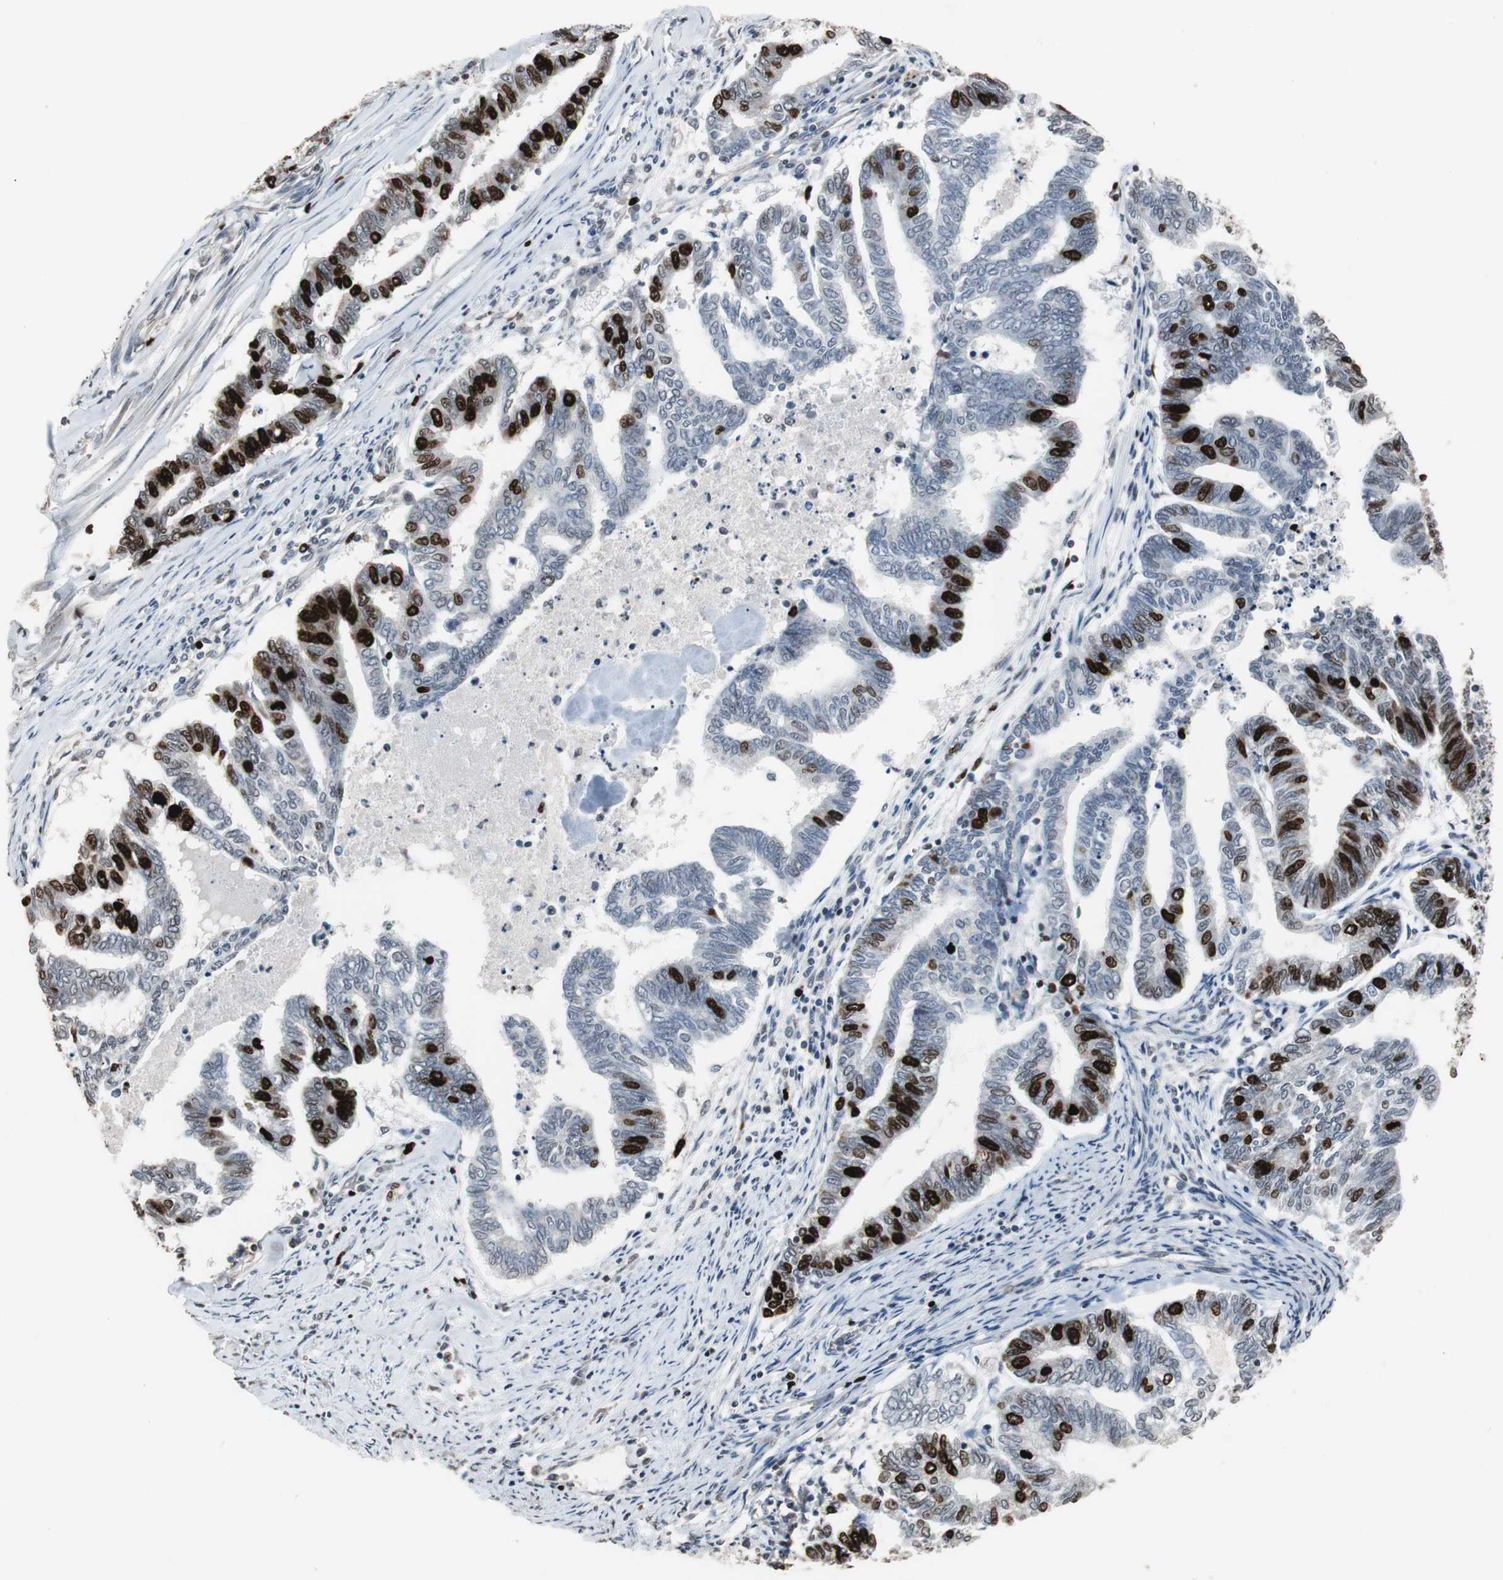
{"staining": {"intensity": "strong", "quantity": "25%-75%", "location": "nuclear"}, "tissue": "endometrial cancer", "cell_type": "Tumor cells", "image_type": "cancer", "snomed": [{"axis": "morphology", "description": "Adenocarcinoma, NOS"}, {"axis": "topography", "description": "Endometrium"}], "caption": "Human endometrial adenocarcinoma stained for a protein (brown) reveals strong nuclear positive positivity in approximately 25%-75% of tumor cells.", "gene": "TOP2A", "patient": {"sex": "female", "age": 79}}